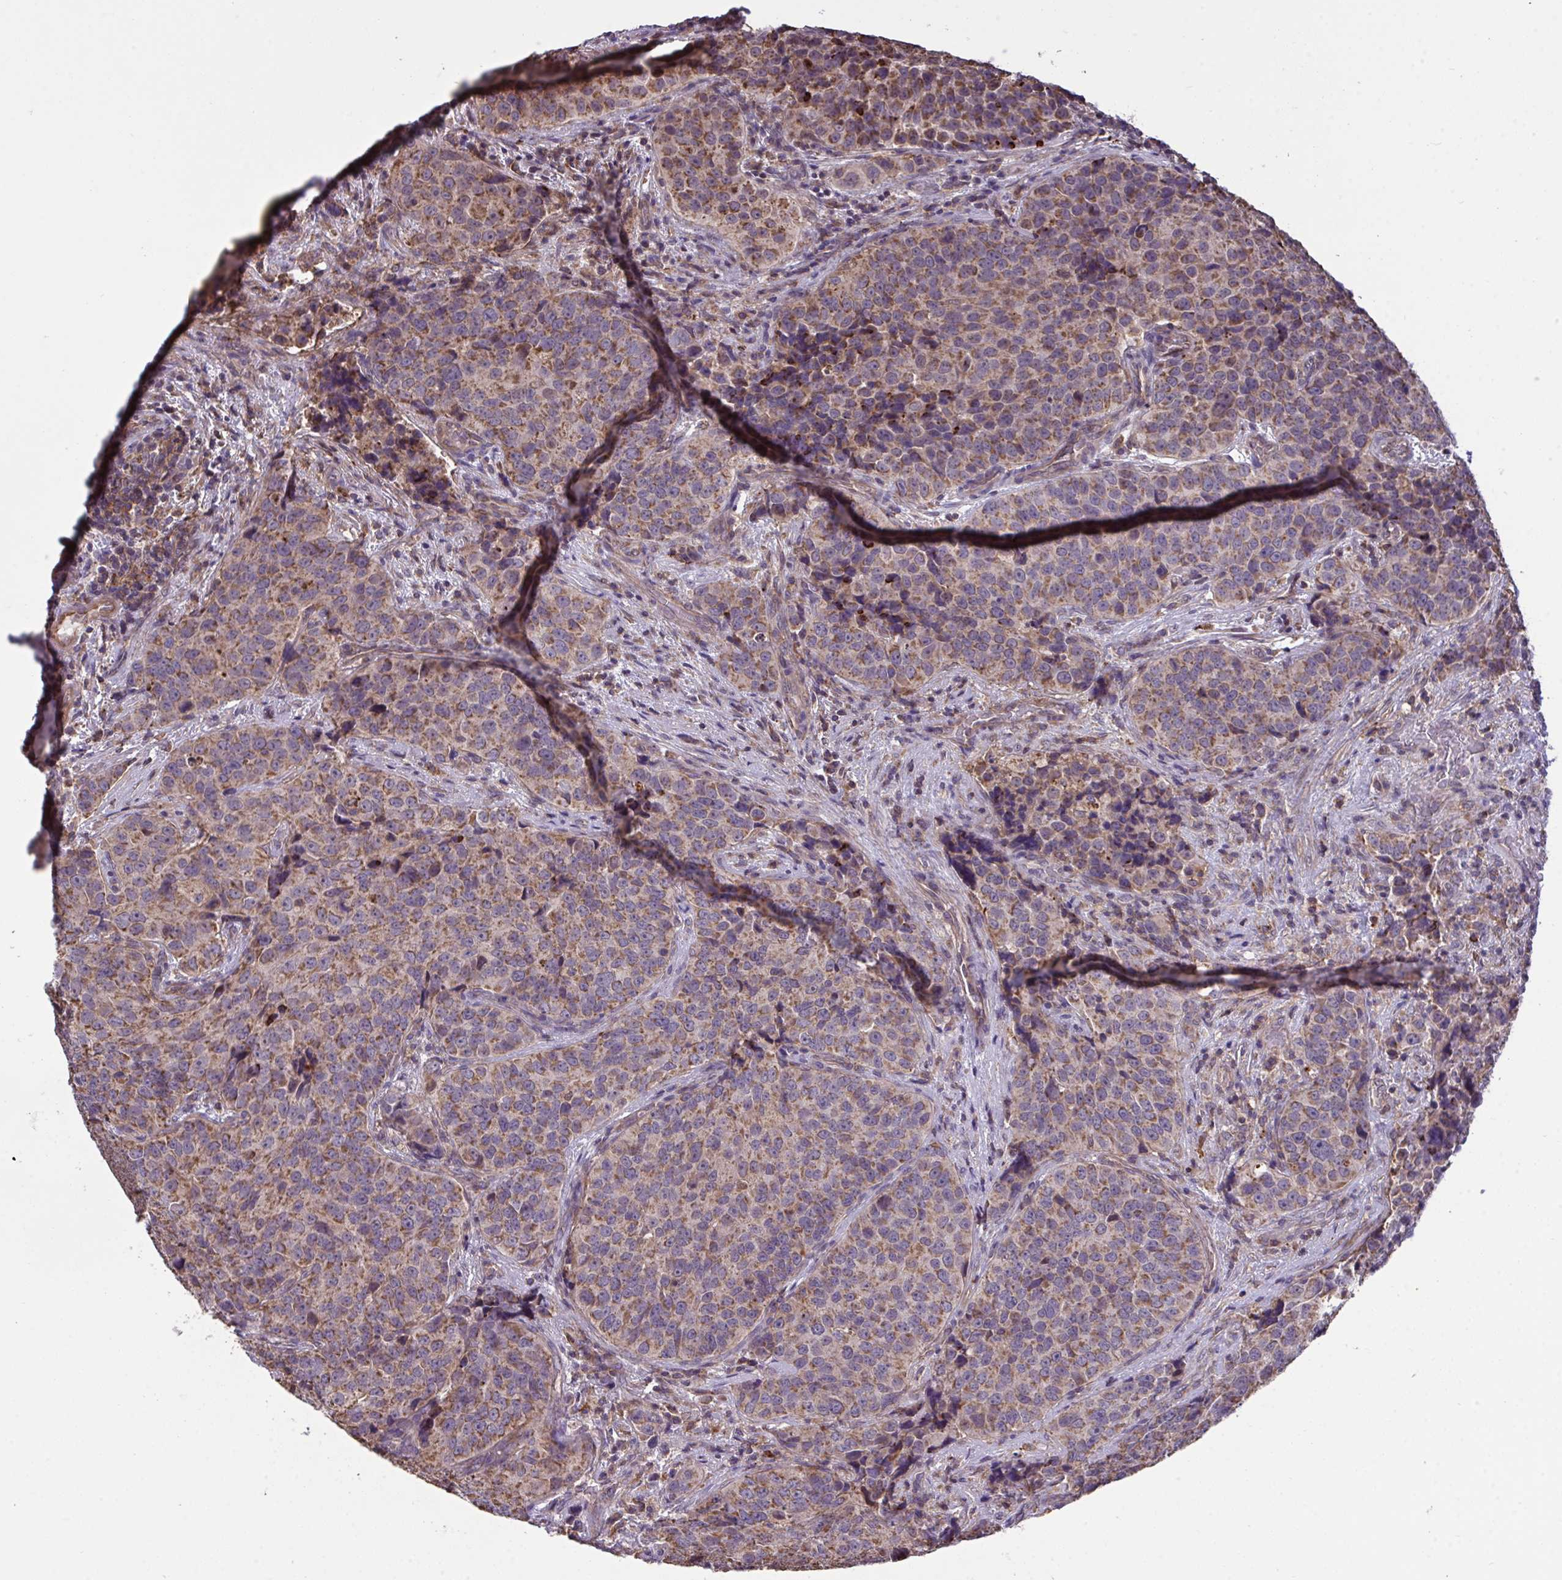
{"staining": {"intensity": "moderate", "quantity": ">75%", "location": "cytoplasmic/membranous"}, "tissue": "urothelial cancer", "cell_type": "Tumor cells", "image_type": "cancer", "snomed": [{"axis": "morphology", "description": "Urothelial carcinoma, NOS"}, {"axis": "topography", "description": "Urinary bladder"}], "caption": "An image showing moderate cytoplasmic/membranous positivity in approximately >75% of tumor cells in urothelial cancer, as visualized by brown immunohistochemical staining.", "gene": "PPM1H", "patient": {"sex": "male", "age": 52}}